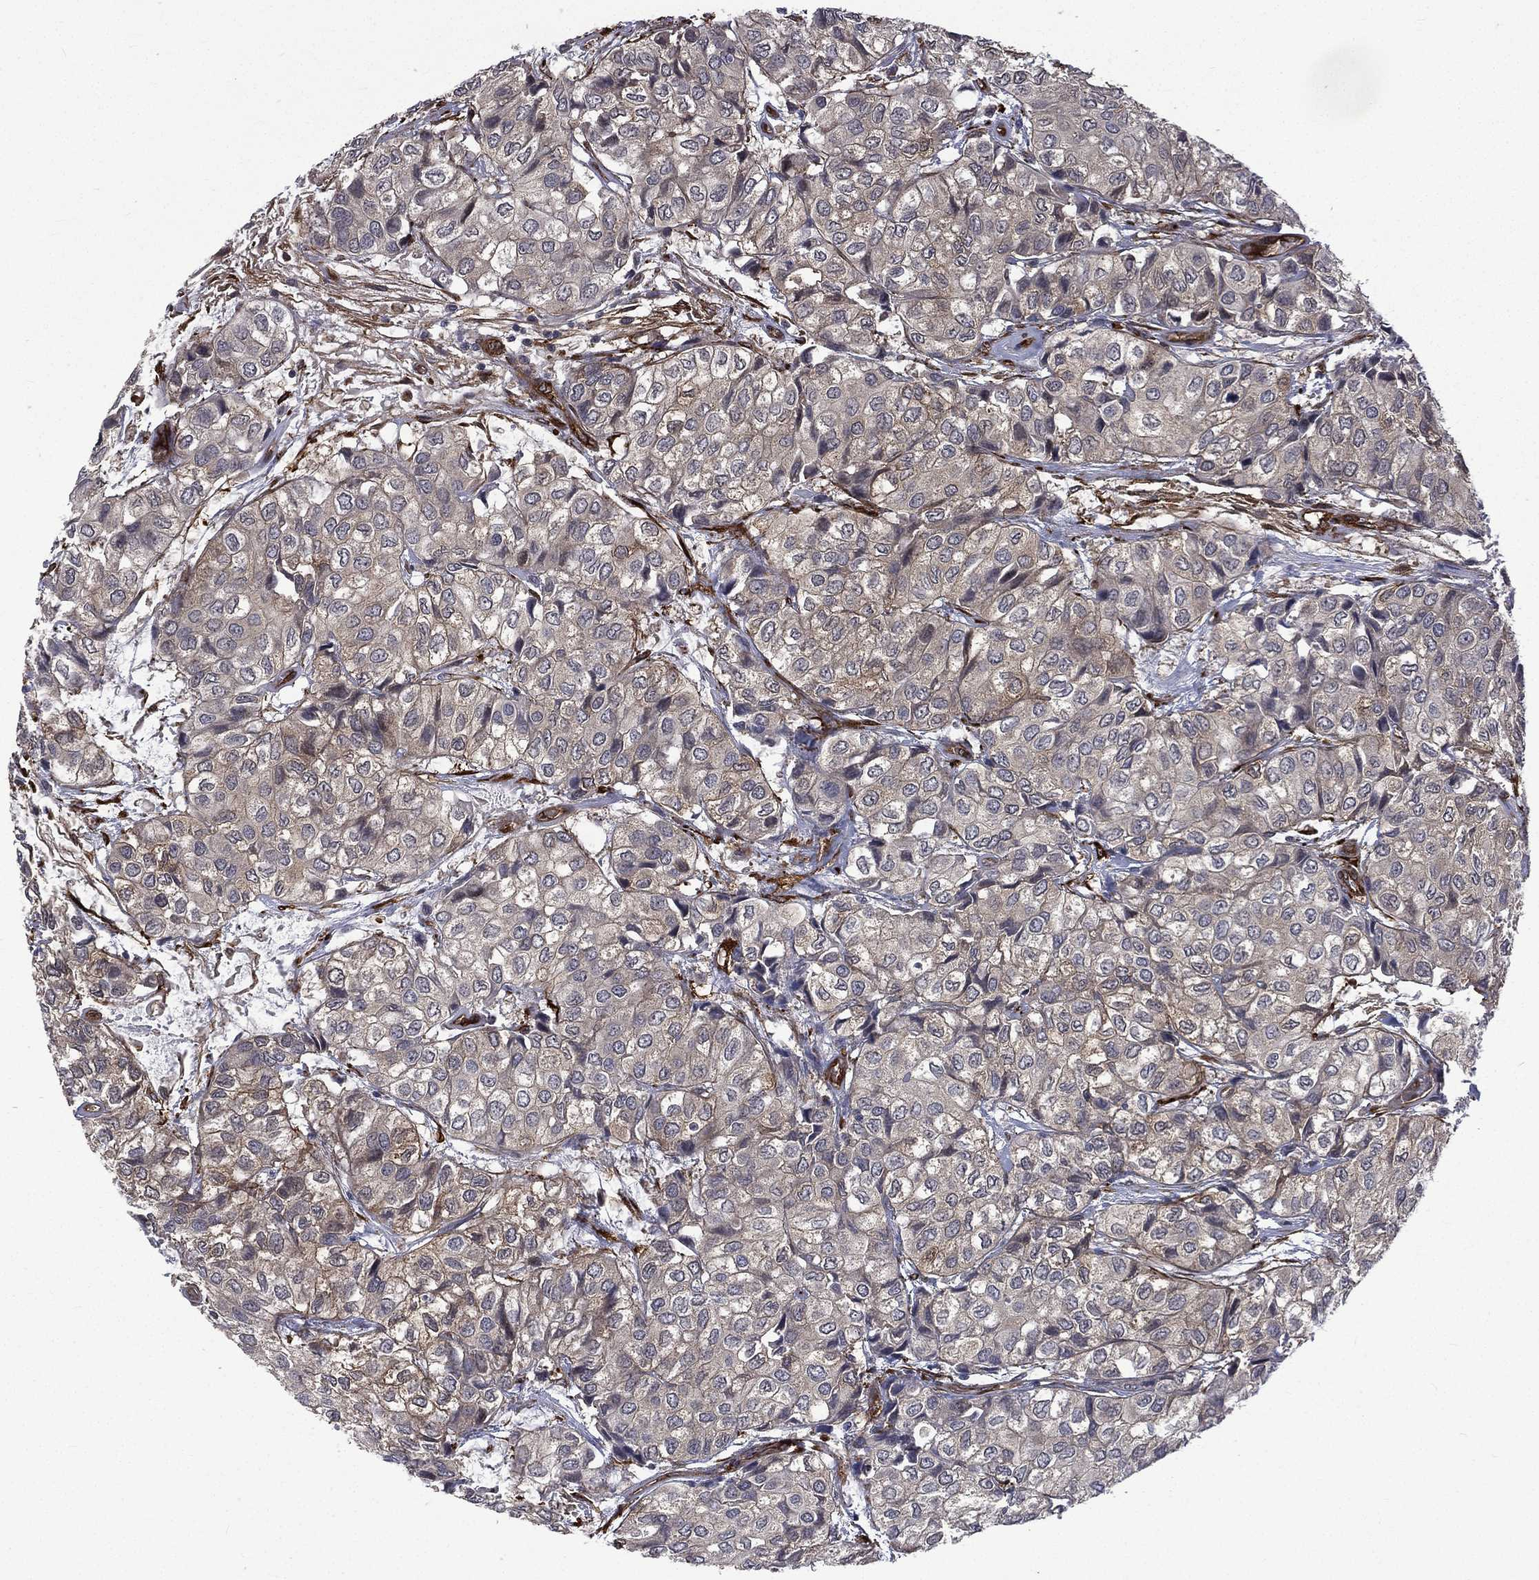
{"staining": {"intensity": "negative", "quantity": "none", "location": "none"}, "tissue": "urothelial cancer", "cell_type": "Tumor cells", "image_type": "cancer", "snomed": [{"axis": "morphology", "description": "Urothelial carcinoma, High grade"}, {"axis": "topography", "description": "Urinary bladder"}], "caption": "Tumor cells are negative for brown protein staining in high-grade urothelial carcinoma.", "gene": "PPFIBP1", "patient": {"sex": "male", "age": 73}}